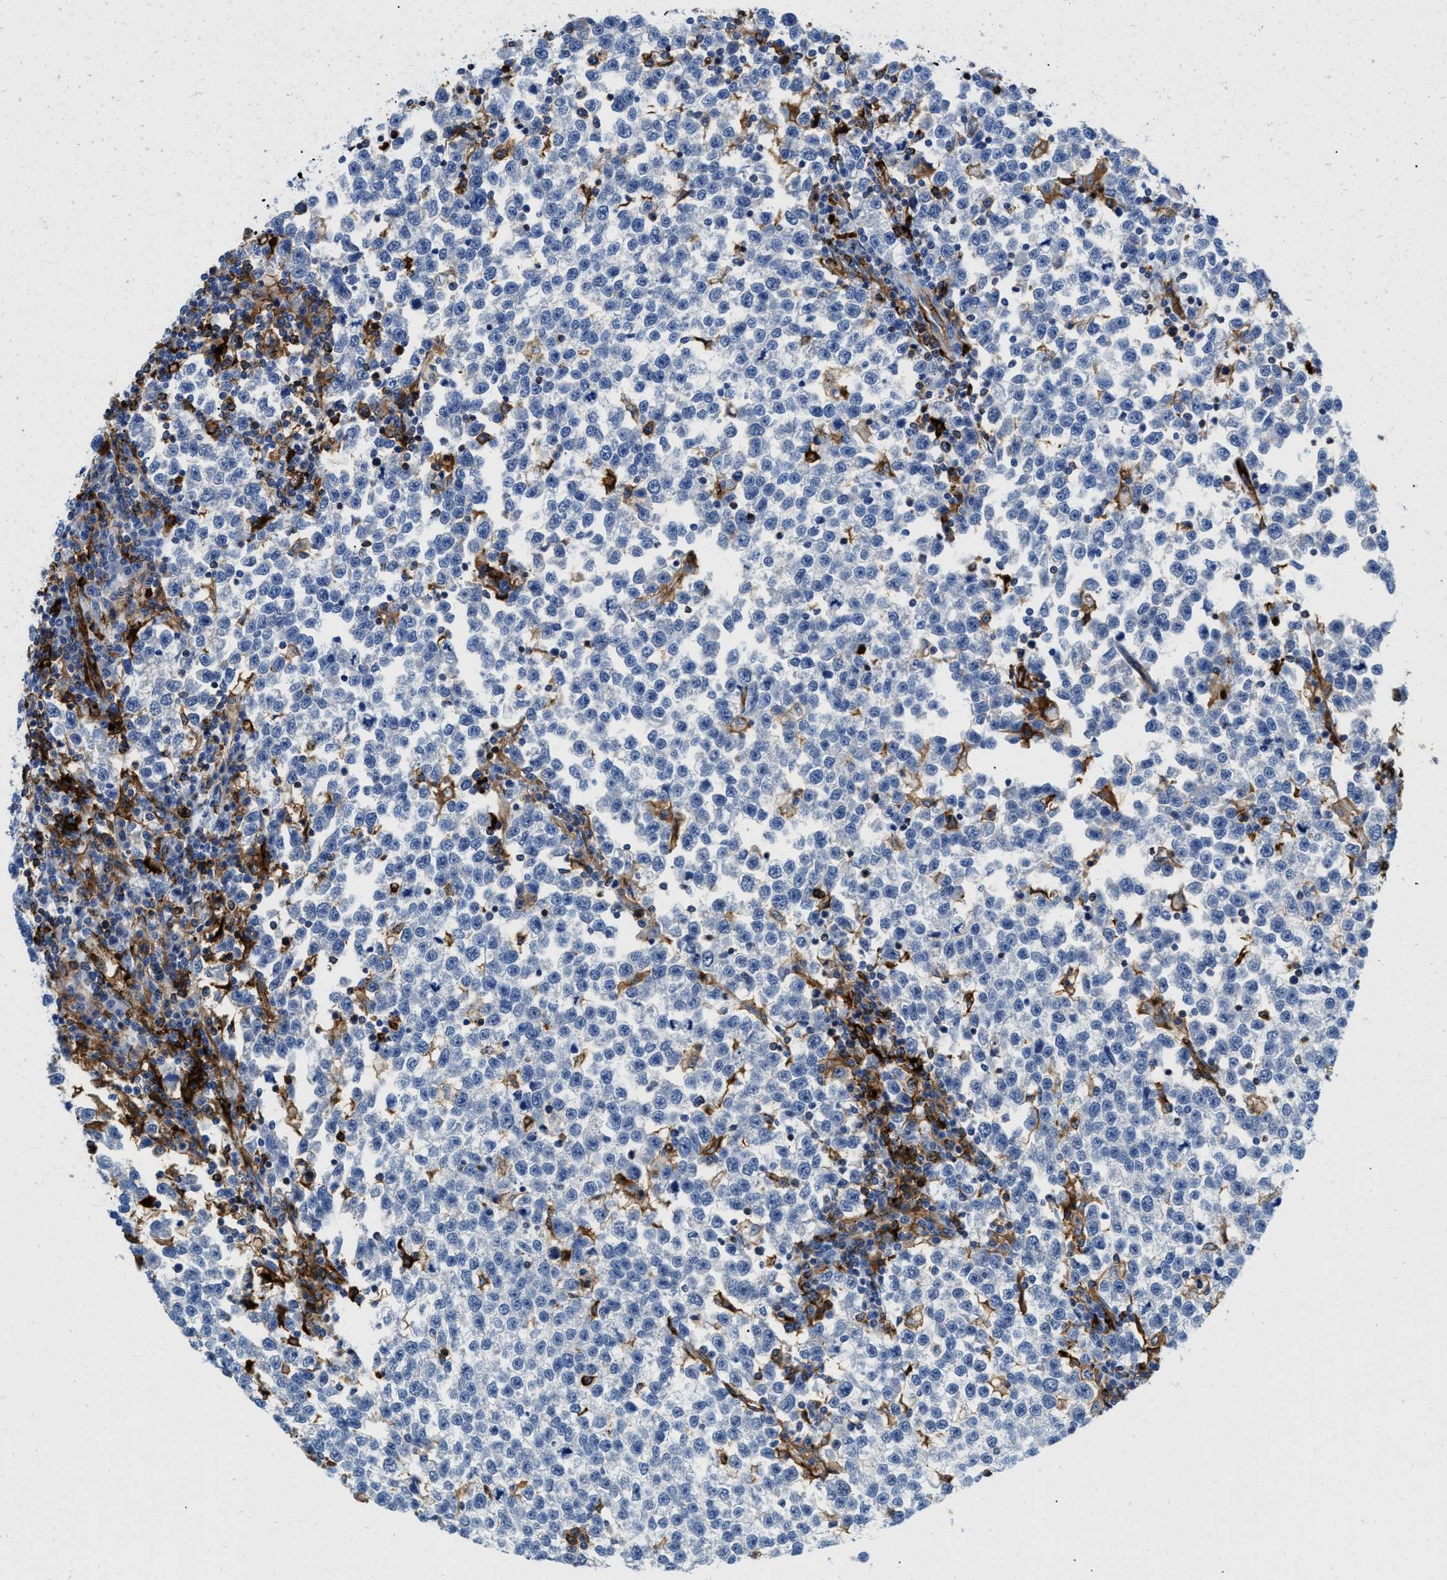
{"staining": {"intensity": "negative", "quantity": "none", "location": "none"}, "tissue": "testis cancer", "cell_type": "Tumor cells", "image_type": "cancer", "snomed": [{"axis": "morphology", "description": "Normal tissue, NOS"}, {"axis": "morphology", "description": "Seminoma, NOS"}, {"axis": "topography", "description": "Testis"}], "caption": "The histopathology image reveals no significant staining in tumor cells of testis seminoma.", "gene": "CD226", "patient": {"sex": "male", "age": 43}}